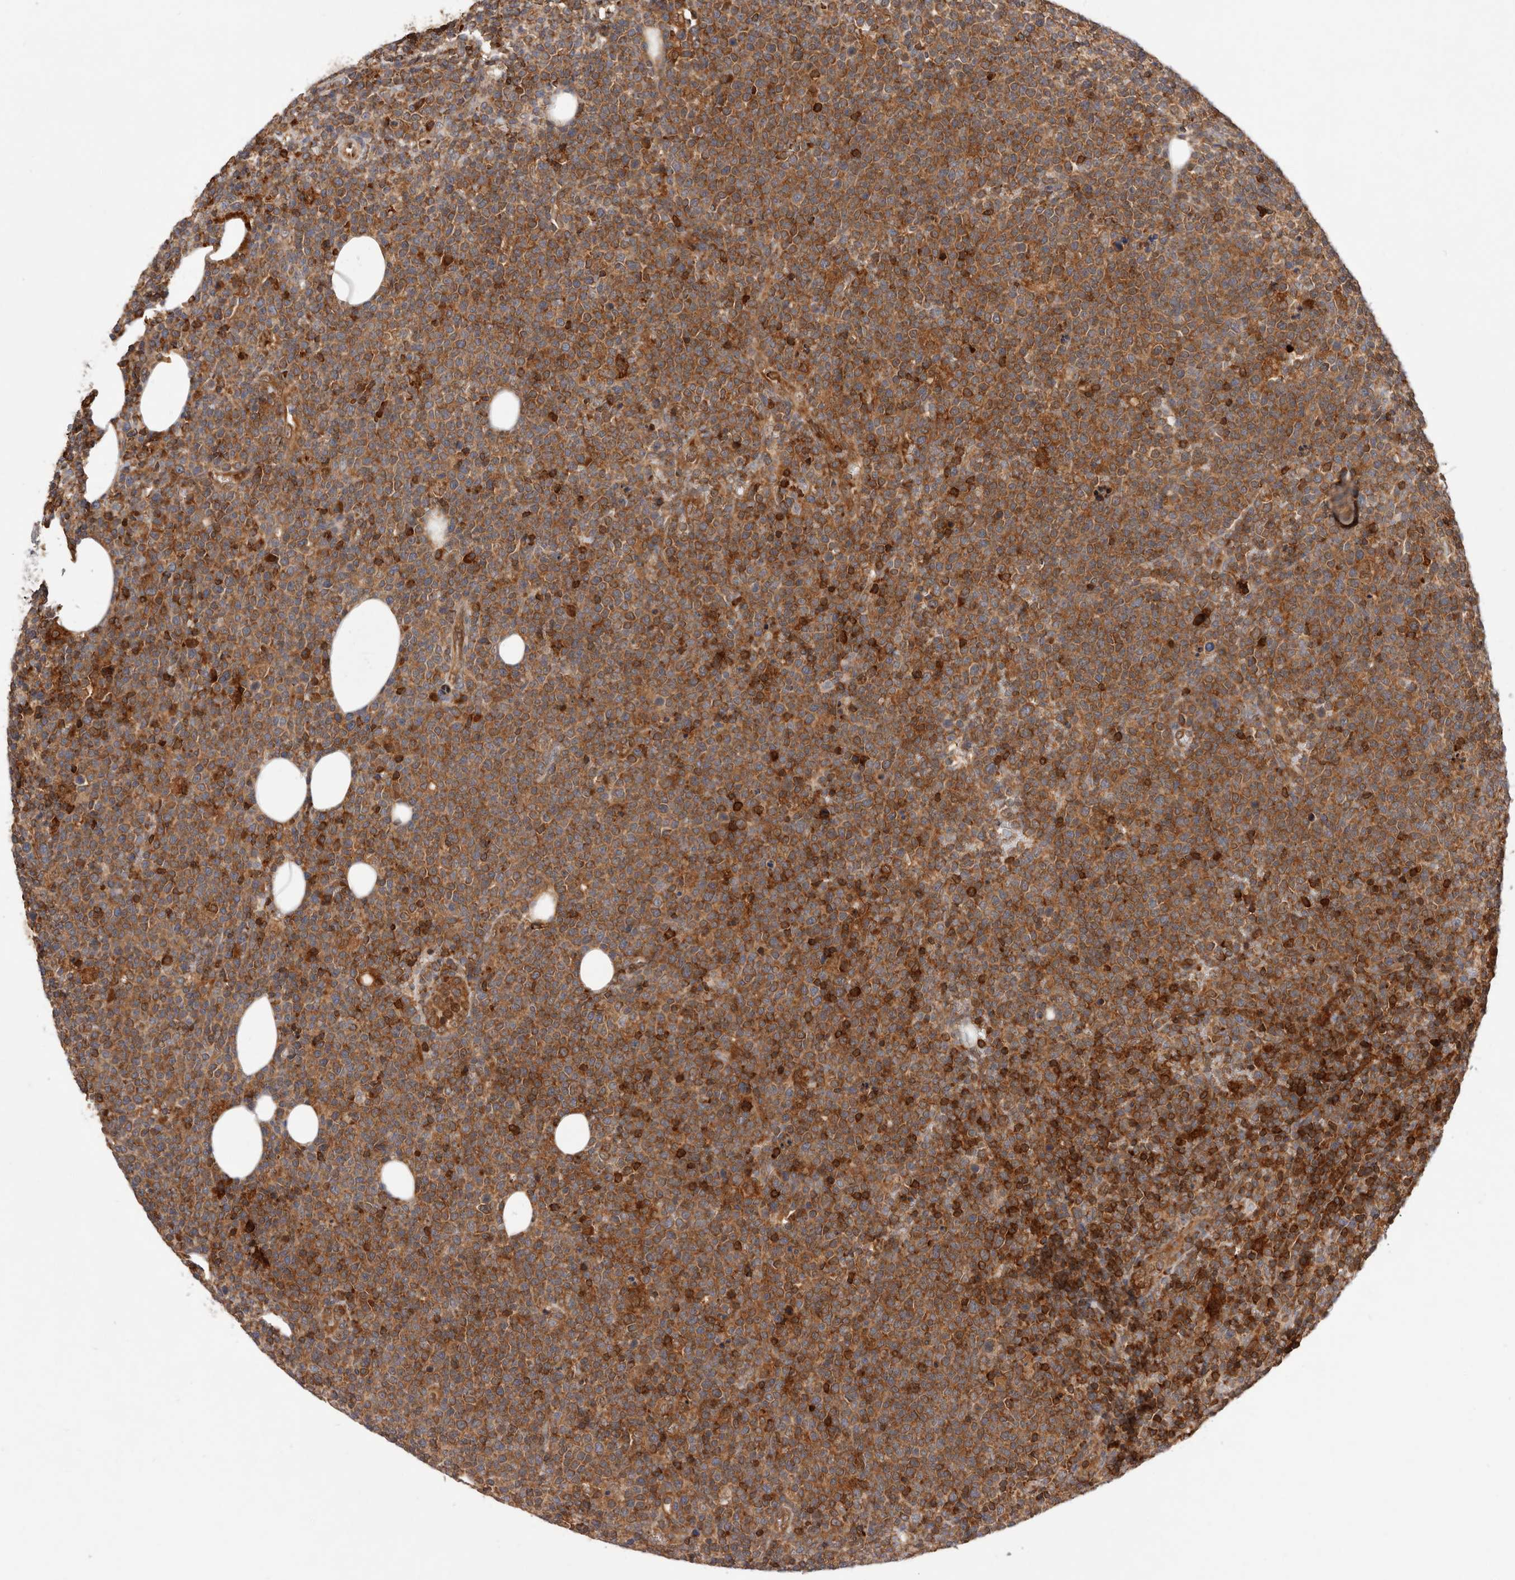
{"staining": {"intensity": "moderate", "quantity": ">75%", "location": "cytoplasmic/membranous"}, "tissue": "lymphoma", "cell_type": "Tumor cells", "image_type": "cancer", "snomed": [{"axis": "morphology", "description": "Malignant lymphoma, non-Hodgkin's type, High grade"}, {"axis": "topography", "description": "Lymph node"}], "caption": "Human lymphoma stained for a protein (brown) demonstrates moderate cytoplasmic/membranous positive expression in approximately >75% of tumor cells.", "gene": "RNF213", "patient": {"sex": "male", "age": 61}}